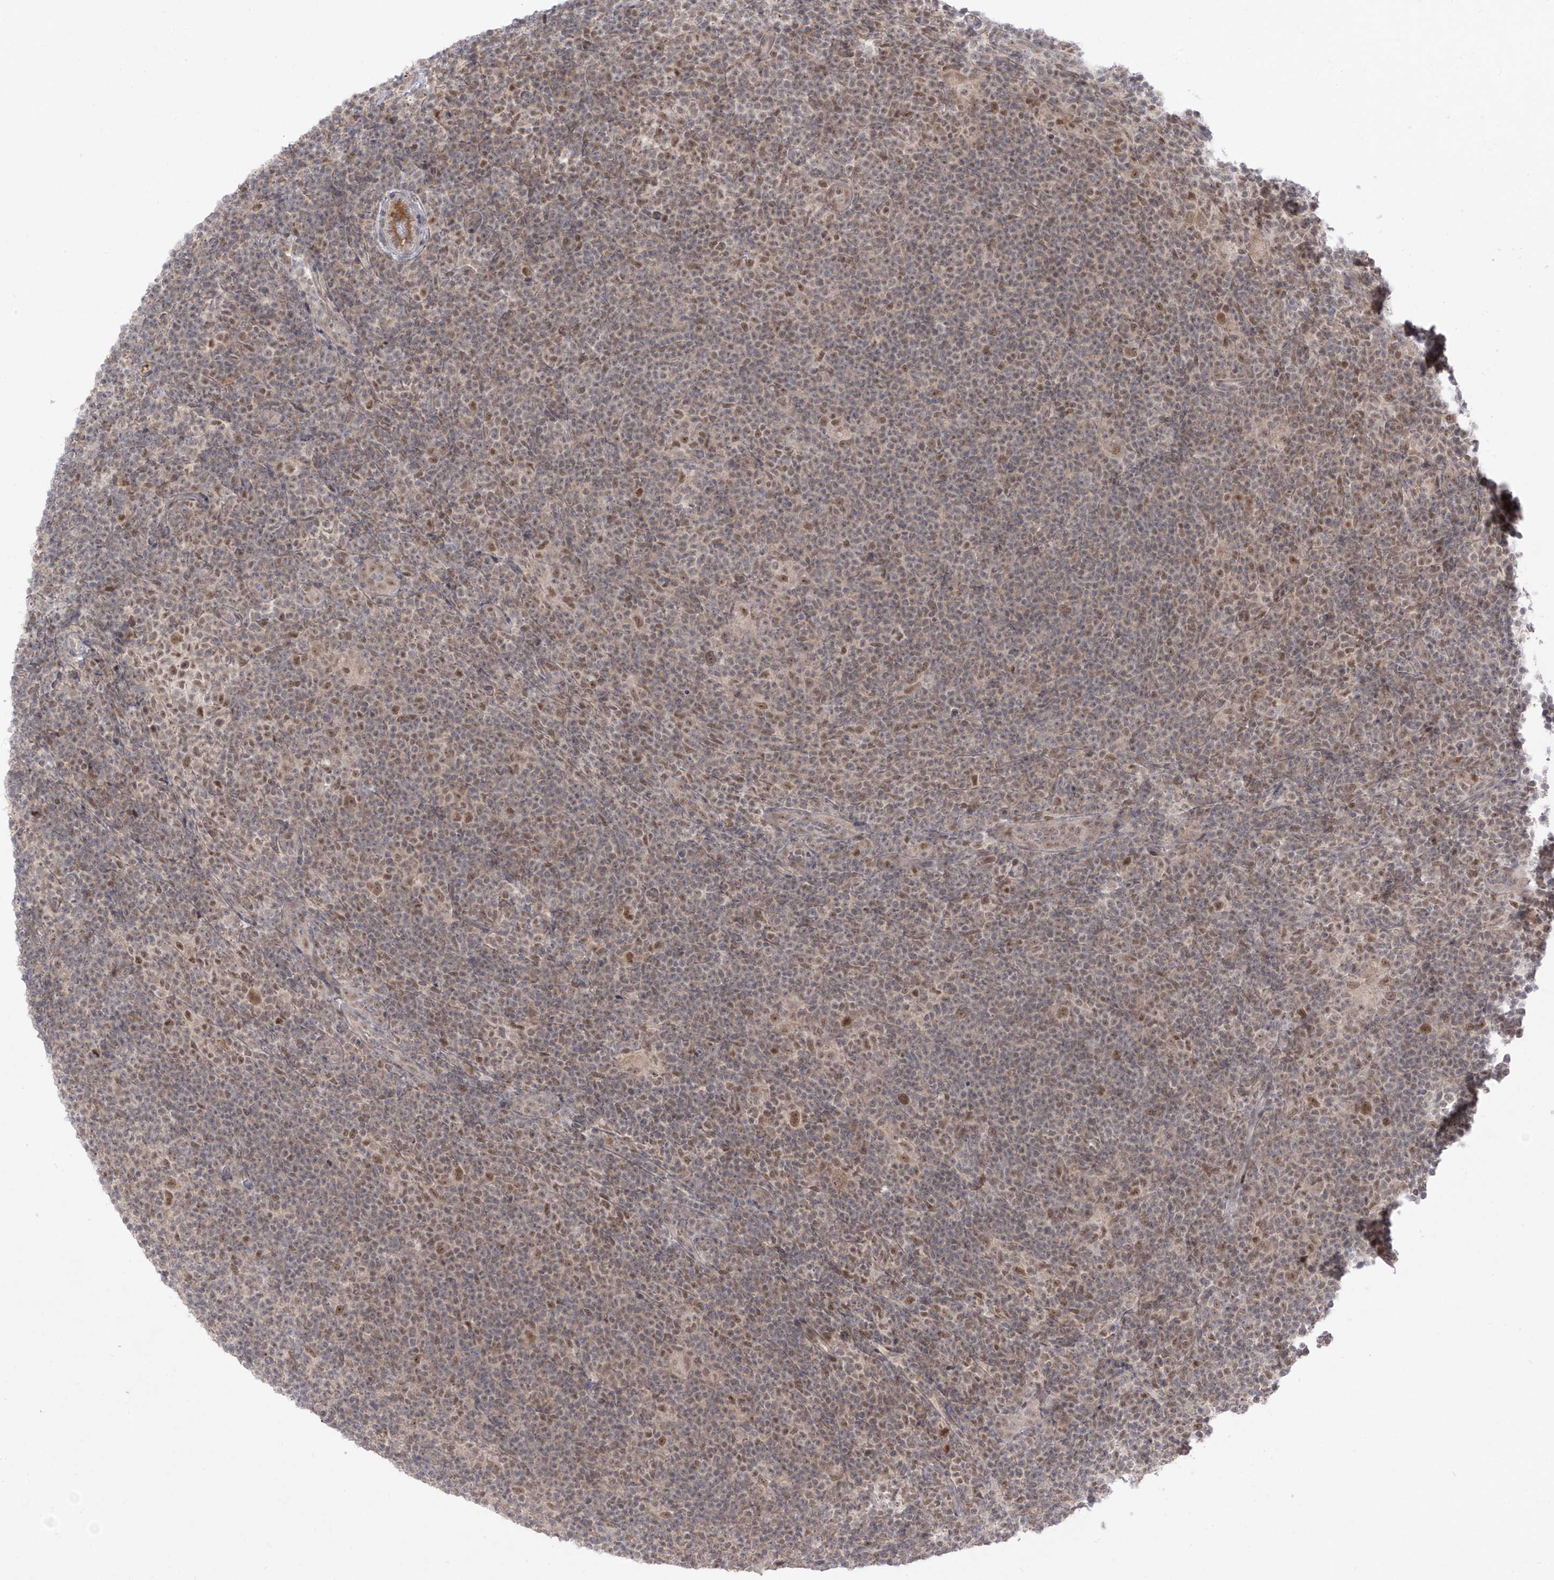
{"staining": {"intensity": "moderate", "quantity": ">75%", "location": "nuclear"}, "tissue": "lymphoma", "cell_type": "Tumor cells", "image_type": "cancer", "snomed": [{"axis": "morphology", "description": "Hodgkin's disease, NOS"}, {"axis": "topography", "description": "Lymph node"}], "caption": "Protein staining exhibits moderate nuclear expression in approximately >75% of tumor cells in Hodgkin's disease. (Stains: DAB (3,3'-diaminobenzidine) in brown, nuclei in blue, Microscopy: brightfield microscopy at high magnification).", "gene": "OGT", "patient": {"sex": "female", "age": 57}}